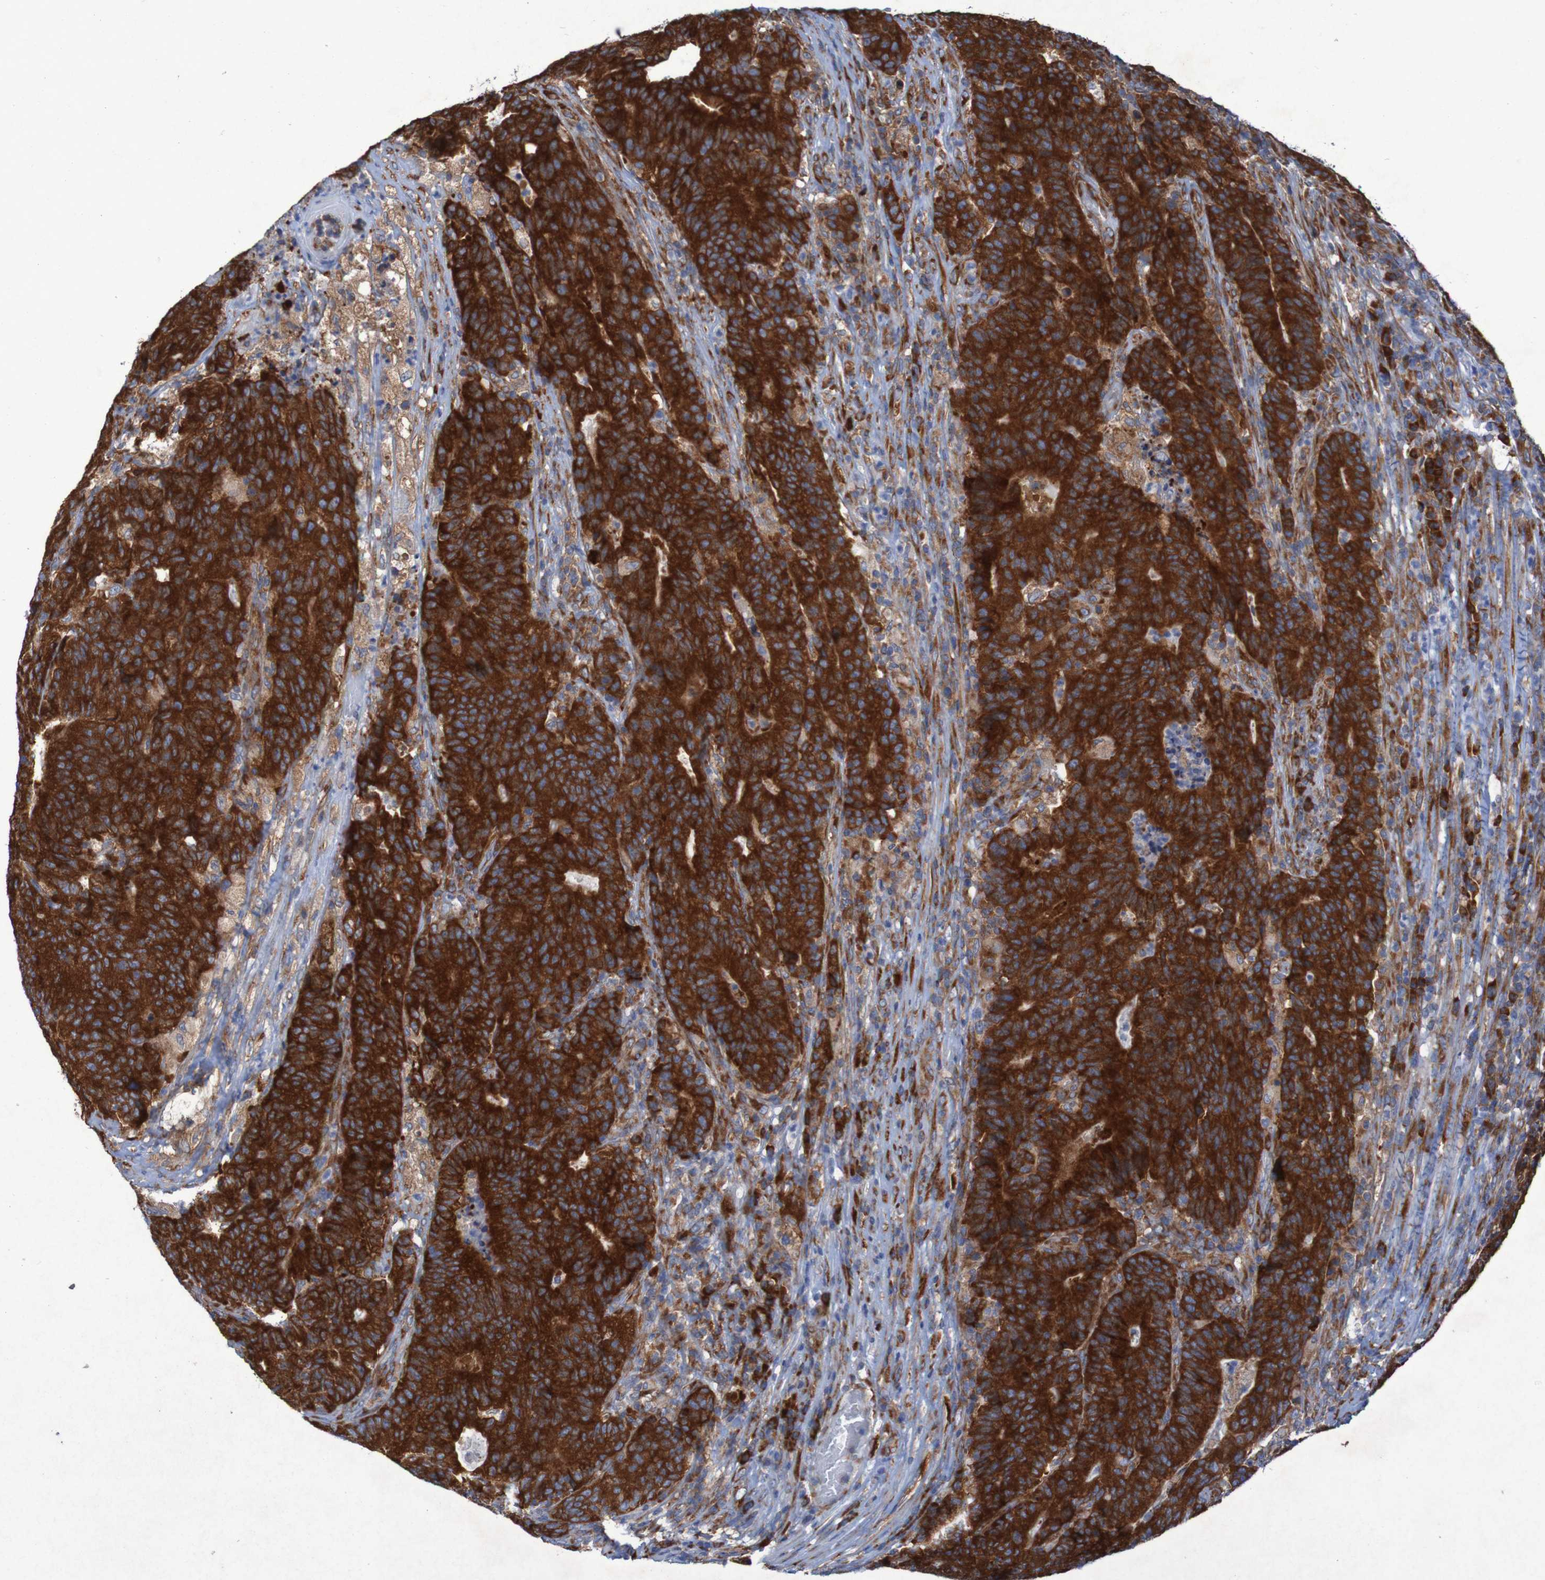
{"staining": {"intensity": "strong", "quantity": ">75%", "location": "cytoplasmic/membranous"}, "tissue": "colorectal cancer", "cell_type": "Tumor cells", "image_type": "cancer", "snomed": [{"axis": "morphology", "description": "Normal tissue, NOS"}, {"axis": "morphology", "description": "Adenocarcinoma, NOS"}, {"axis": "topography", "description": "Colon"}], "caption": "Tumor cells exhibit high levels of strong cytoplasmic/membranous positivity in approximately >75% of cells in human colorectal cancer.", "gene": "RPL10", "patient": {"sex": "female", "age": 75}}